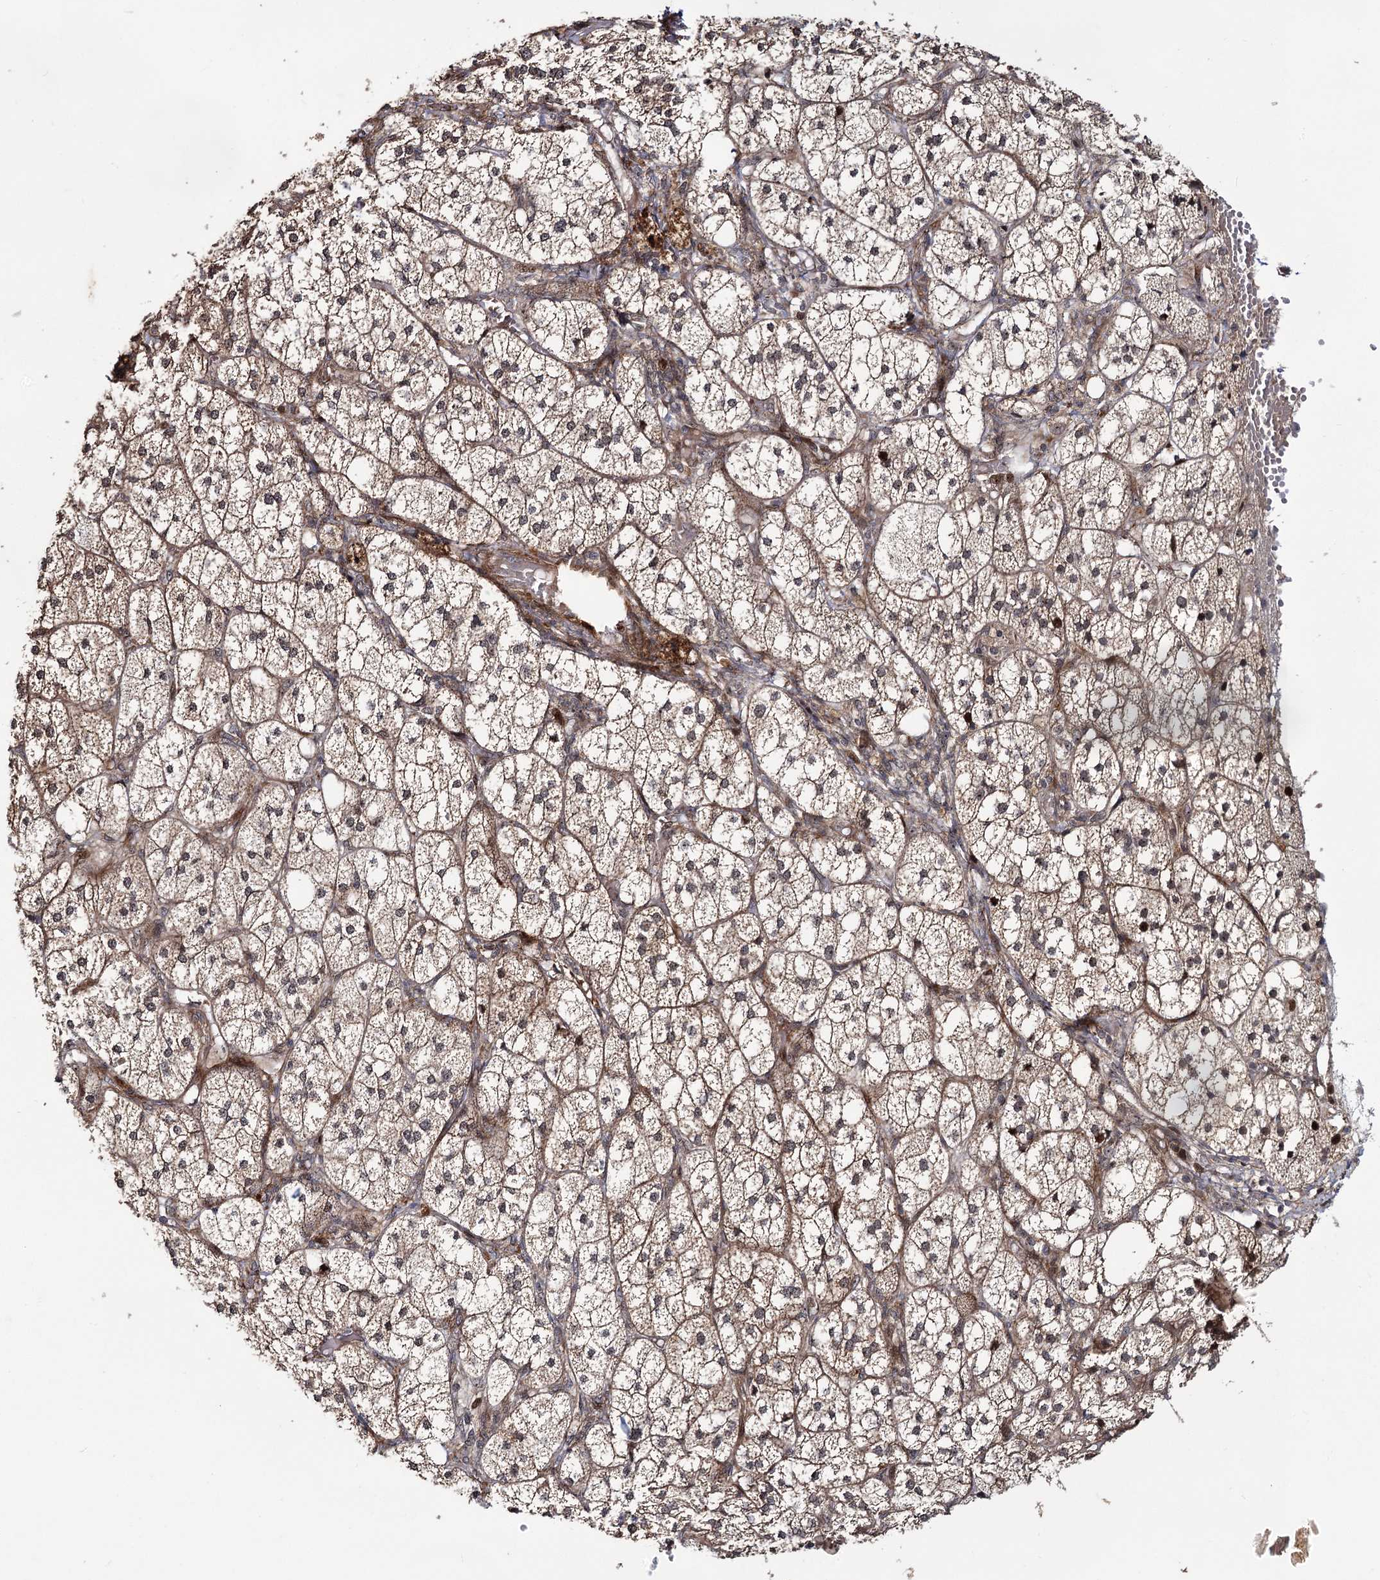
{"staining": {"intensity": "strong", "quantity": "25%-75%", "location": "cytoplasmic/membranous,nuclear"}, "tissue": "adrenal gland", "cell_type": "Glandular cells", "image_type": "normal", "snomed": [{"axis": "morphology", "description": "Normal tissue, NOS"}, {"axis": "topography", "description": "Adrenal gland"}], "caption": "Immunohistochemical staining of normal adrenal gland reveals 25%-75% levels of strong cytoplasmic/membranous,nuclear protein staining in approximately 25%-75% of glandular cells. The protein is stained brown, and the nuclei are stained in blue (DAB IHC with brightfield microscopy, high magnification).", "gene": "PIK3C2A", "patient": {"sex": "female", "age": 61}}